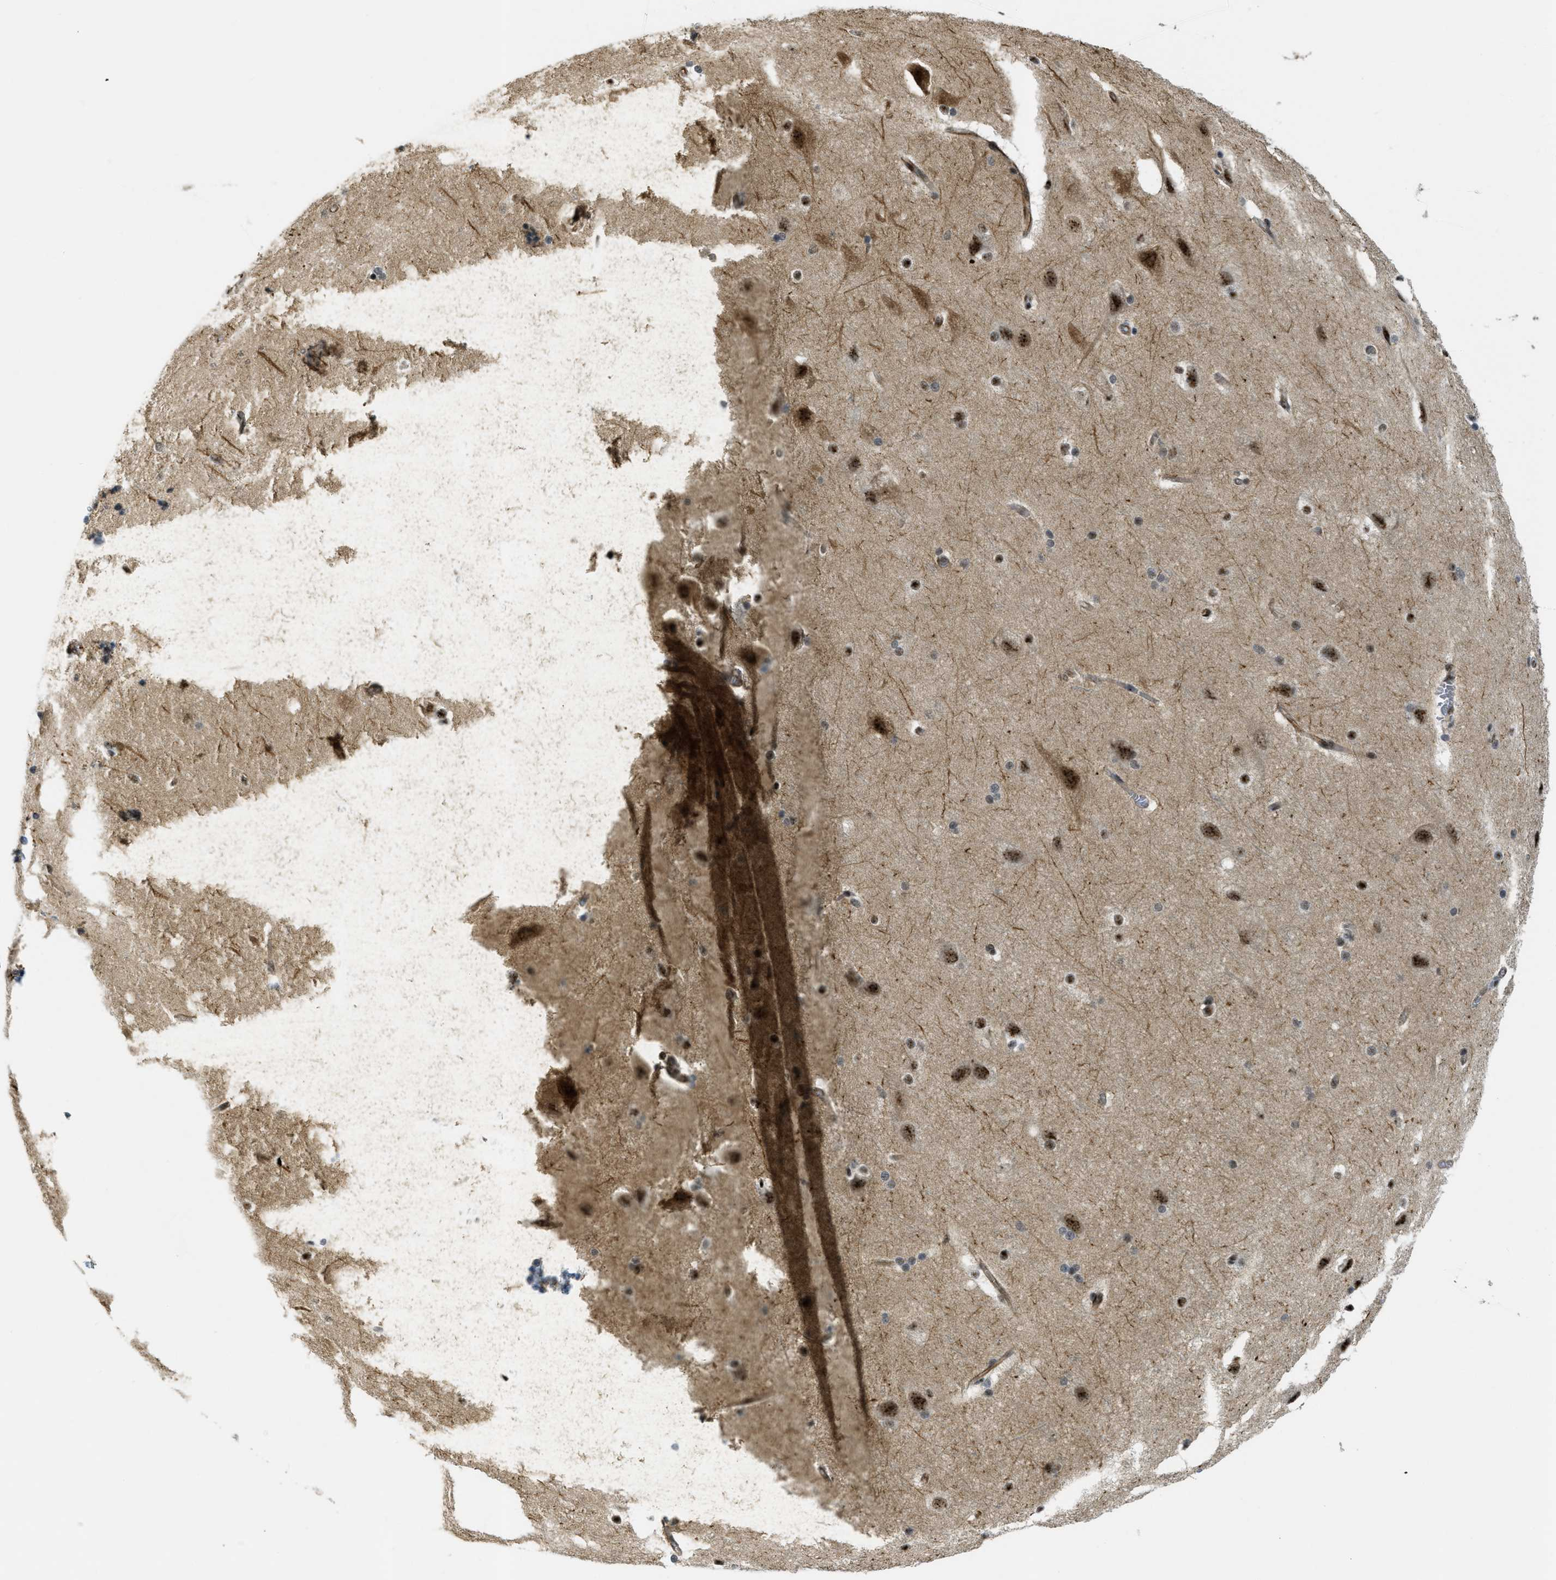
{"staining": {"intensity": "moderate", "quantity": ">75%", "location": "cytoplasmic/membranous"}, "tissue": "cerebral cortex", "cell_type": "Endothelial cells", "image_type": "normal", "snomed": [{"axis": "morphology", "description": "Normal tissue, NOS"}, {"axis": "topography", "description": "Cerebral cortex"}, {"axis": "topography", "description": "Hippocampus"}], "caption": "Endothelial cells reveal medium levels of moderate cytoplasmic/membranous staining in approximately >75% of cells in benign cerebral cortex. The protein is shown in brown color, while the nuclei are stained blue.", "gene": "LRRC8B", "patient": {"sex": "female", "age": 19}}